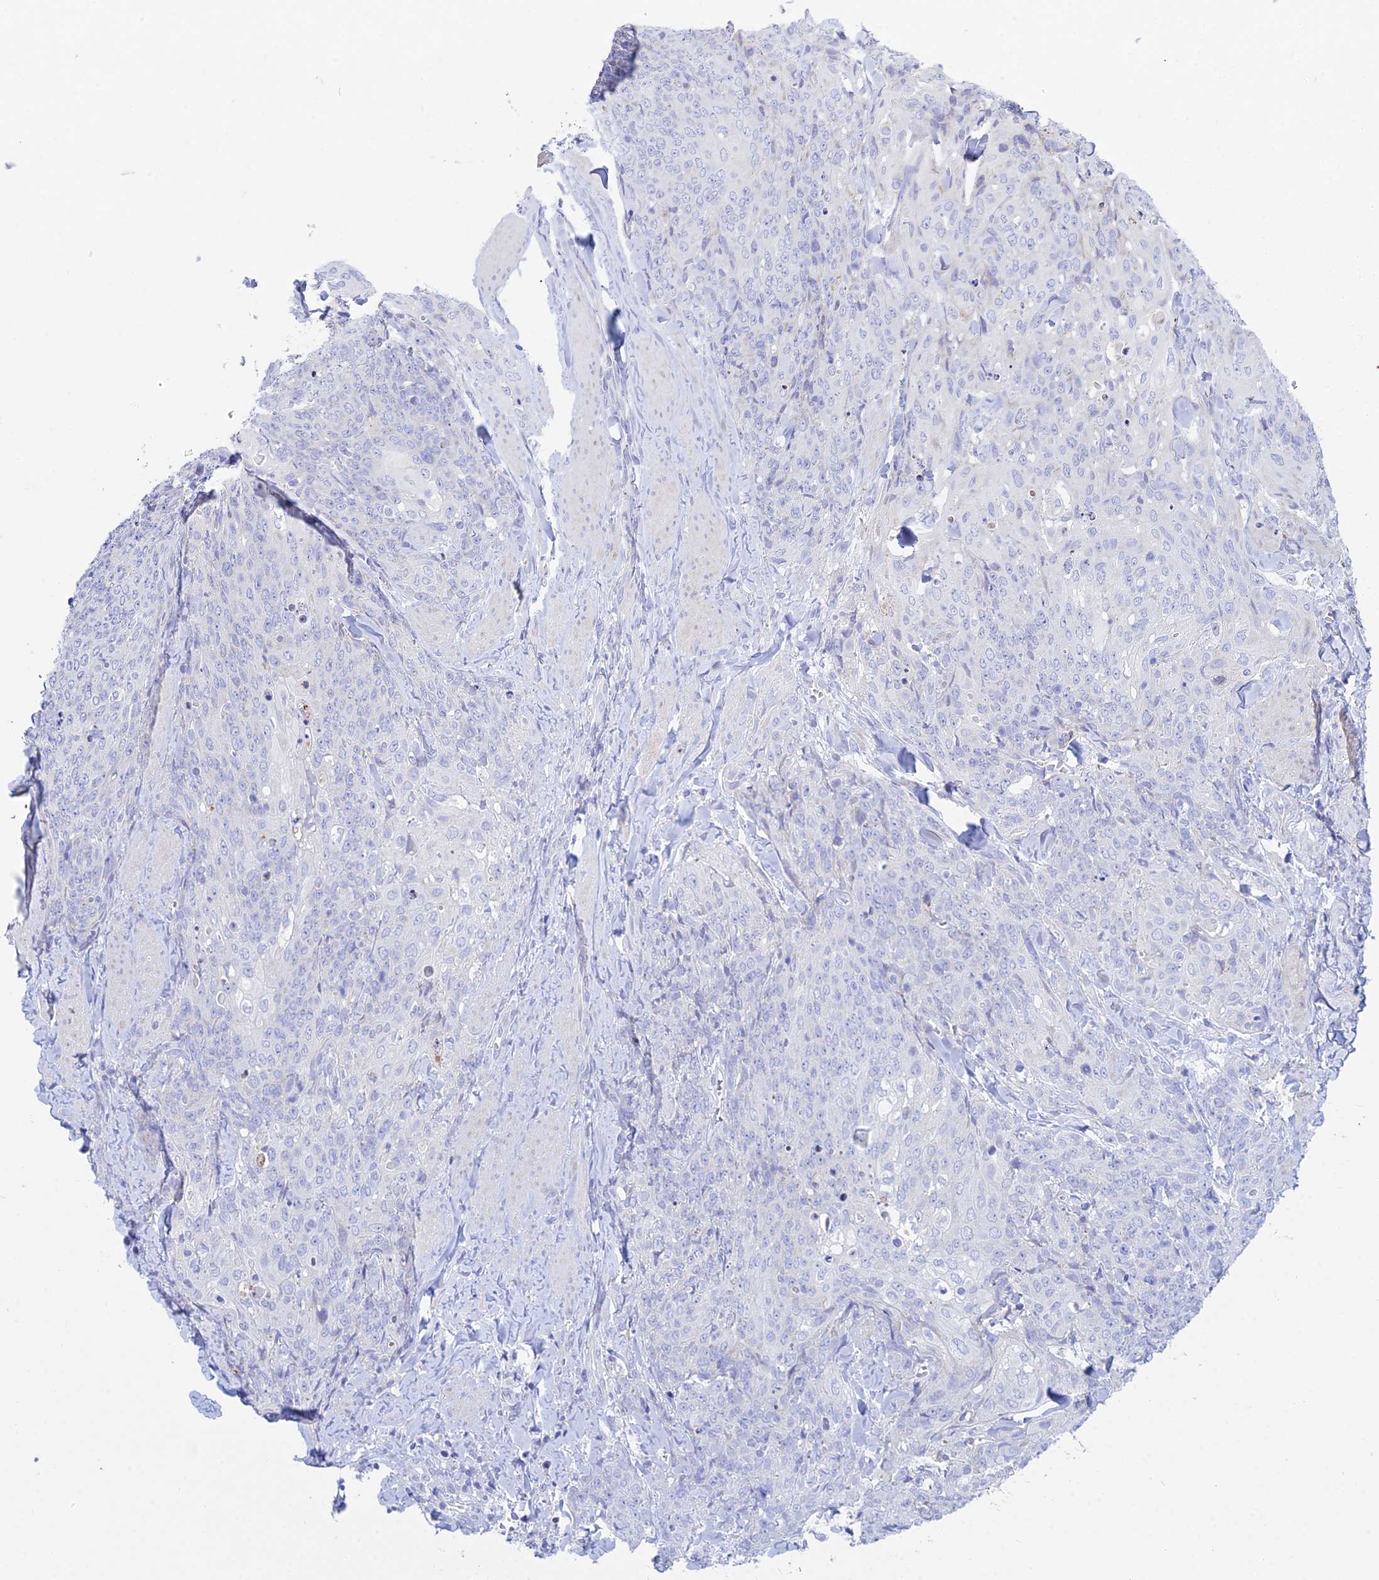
{"staining": {"intensity": "negative", "quantity": "none", "location": "none"}, "tissue": "skin cancer", "cell_type": "Tumor cells", "image_type": "cancer", "snomed": [{"axis": "morphology", "description": "Squamous cell carcinoma, NOS"}, {"axis": "topography", "description": "Skin"}, {"axis": "topography", "description": "Vulva"}], "caption": "An IHC micrograph of skin cancer is shown. There is no staining in tumor cells of skin cancer.", "gene": "PRR13", "patient": {"sex": "female", "age": 85}}